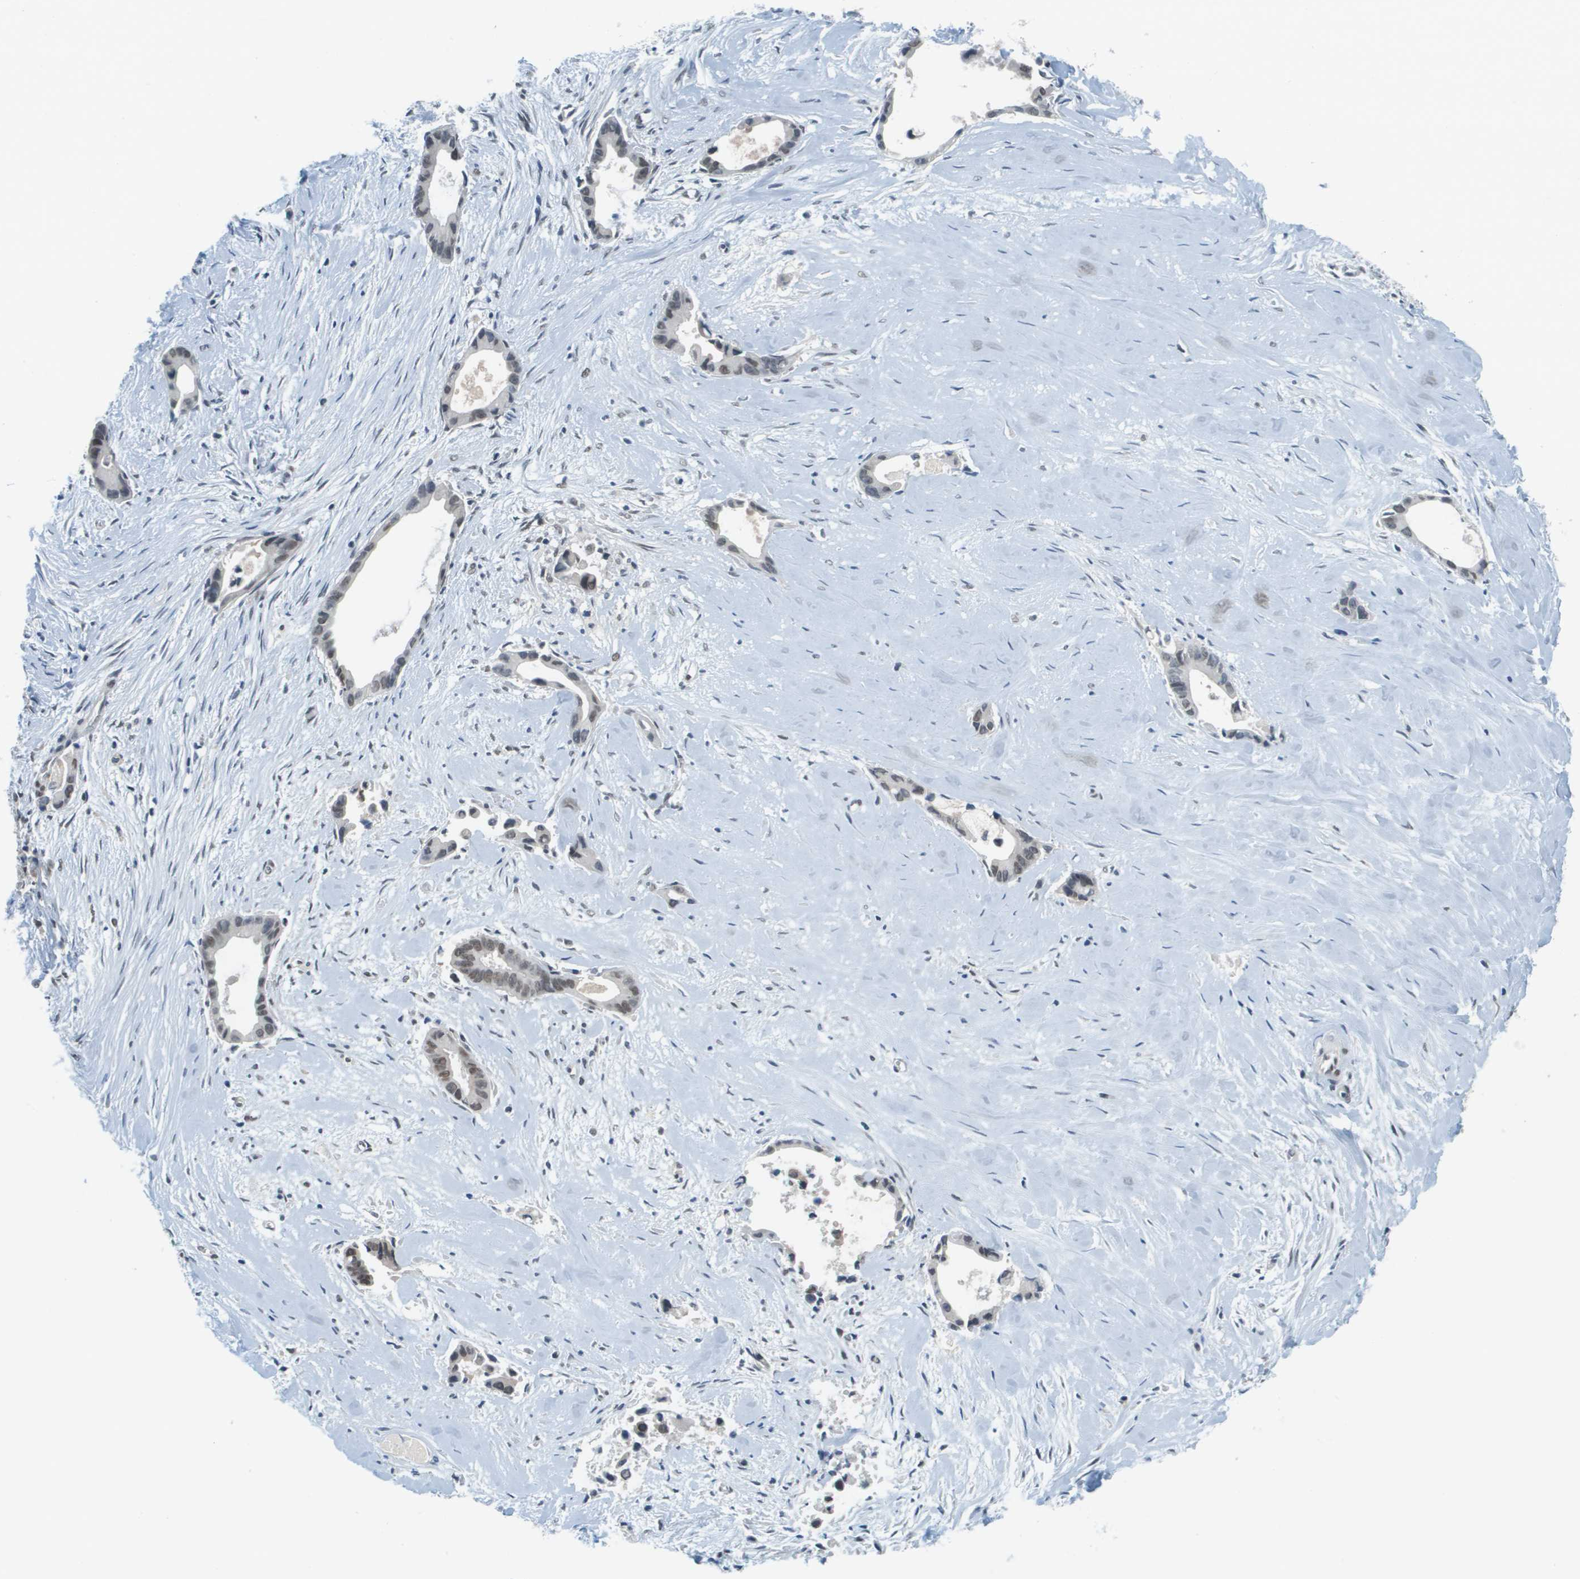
{"staining": {"intensity": "moderate", "quantity": "25%-75%", "location": "nuclear"}, "tissue": "liver cancer", "cell_type": "Tumor cells", "image_type": "cancer", "snomed": [{"axis": "morphology", "description": "Cholangiocarcinoma"}, {"axis": "topography", "description": "Liver"}], "caption": "High-magnification brightfield microscopy of cholangiocarcinoma (liver) stained with DAB (brown) and counterstained with hematoxylin (blue). tumor cells exhibit moderate nuclear positivity is appreciated in approximately25%-75% of cells.", "gene": "CBX5", "patient": {"sex": "female", "age": 55}}